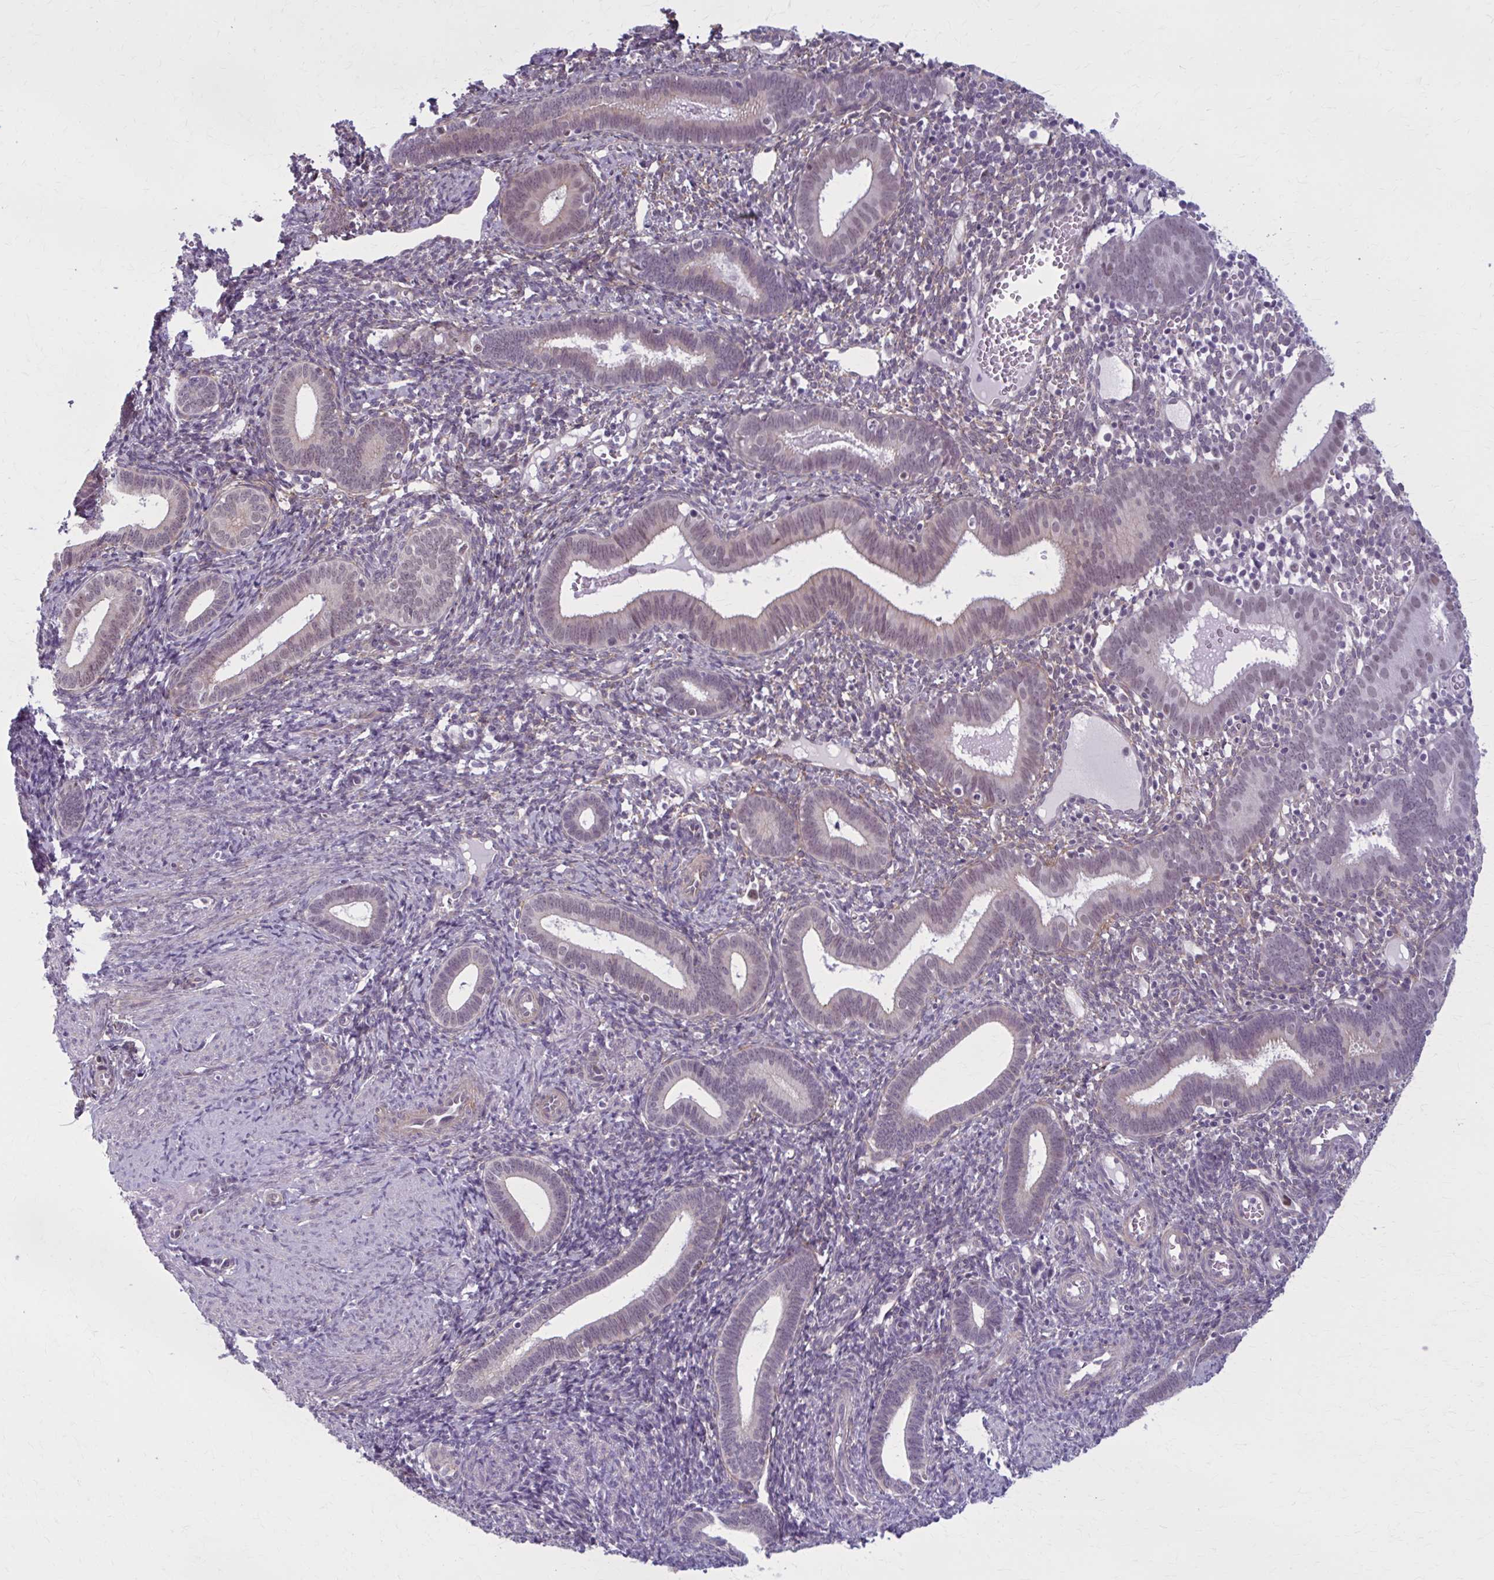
{"staining": {"intensity": "moderate", "quantity": "<25%", "location": "cytoplasmic/membranous"}, "tissue": "endometrium", "cell_type": "Cells in endometrial stroma", "image_type": "normal", "snomed": [{"axis": "morphology", "description": "Normal tissue, NOS"}, {"axis": "topography", "description": "Endometrium"}], "caption": "Endometrium stained with DAB immunohistochemistry (IHC) exhibits low levels of moderate cytoplasmic/membranous expression in approximately <25% of cells in endometrial stroma.", "gene": "NUMBL", "patient": {"sex": "female", "age": 41}}